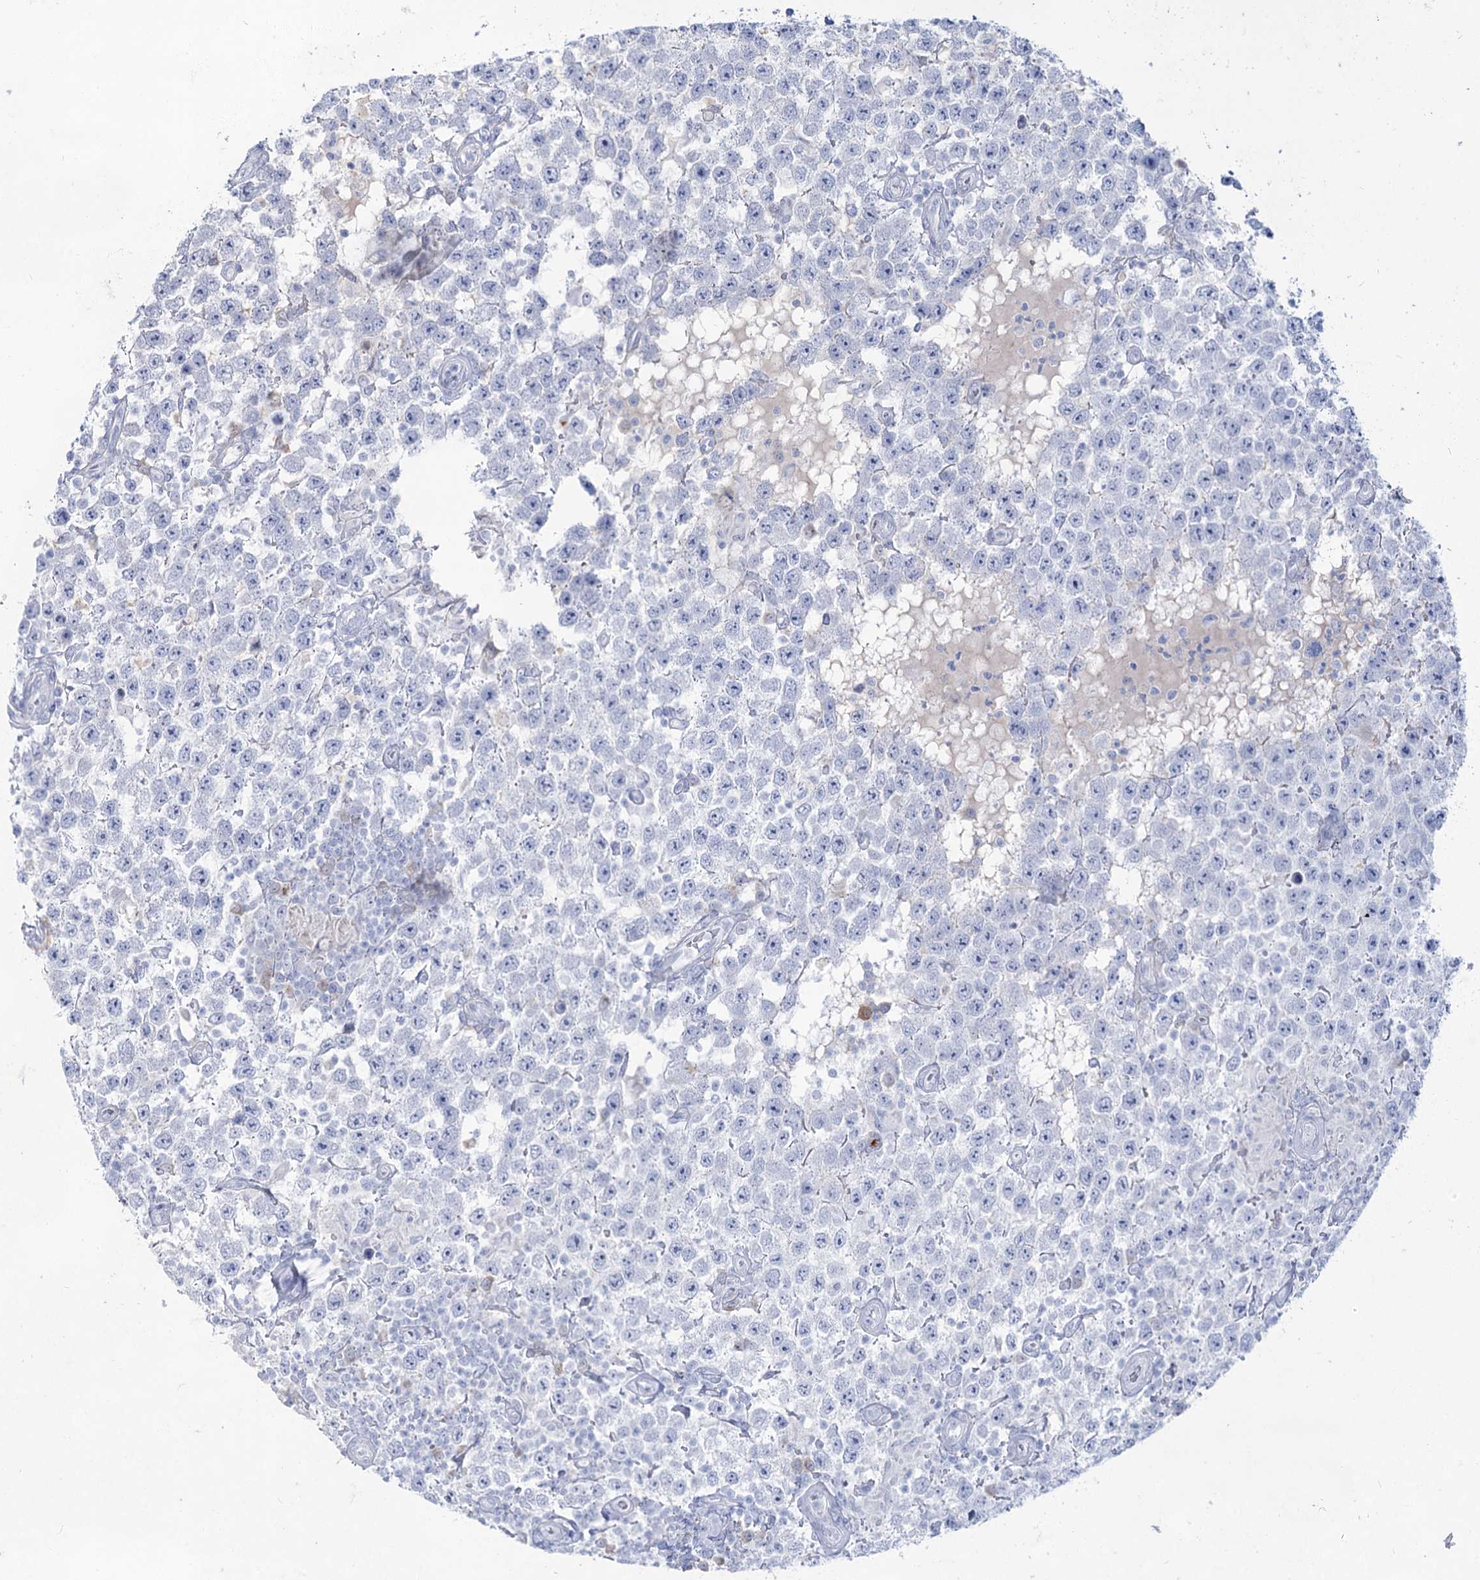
{"staining": {"intensity": "negative", "quantity": "none", "location": "none"}, "tissue": "testis cancer", "cell_type": "Tumor cells", "image_type": "cancer", "snomed": [{"axis": "morphology", "description": "Normal tissue, NOS"}, {"axis": "morphology", "description": "Urothelial carcinoma, High grade"}, {"axis": "morphology", "description": "Seminoma, NOS"}, {"axis": "morphology", "description": "Carcinoma, Embryonal, NOS"}, {"axis": "topography", "description": "Urinary bladder"}, {"axis": "topography", "description": "Testis"}], "caption": "This is an IHC photomicrograph of human high-grade urothelial carcinoma (testis). There is no staining in tumor cells.", "gene": "ACRV1", "patient": {"sex": "male", "age": 41}}